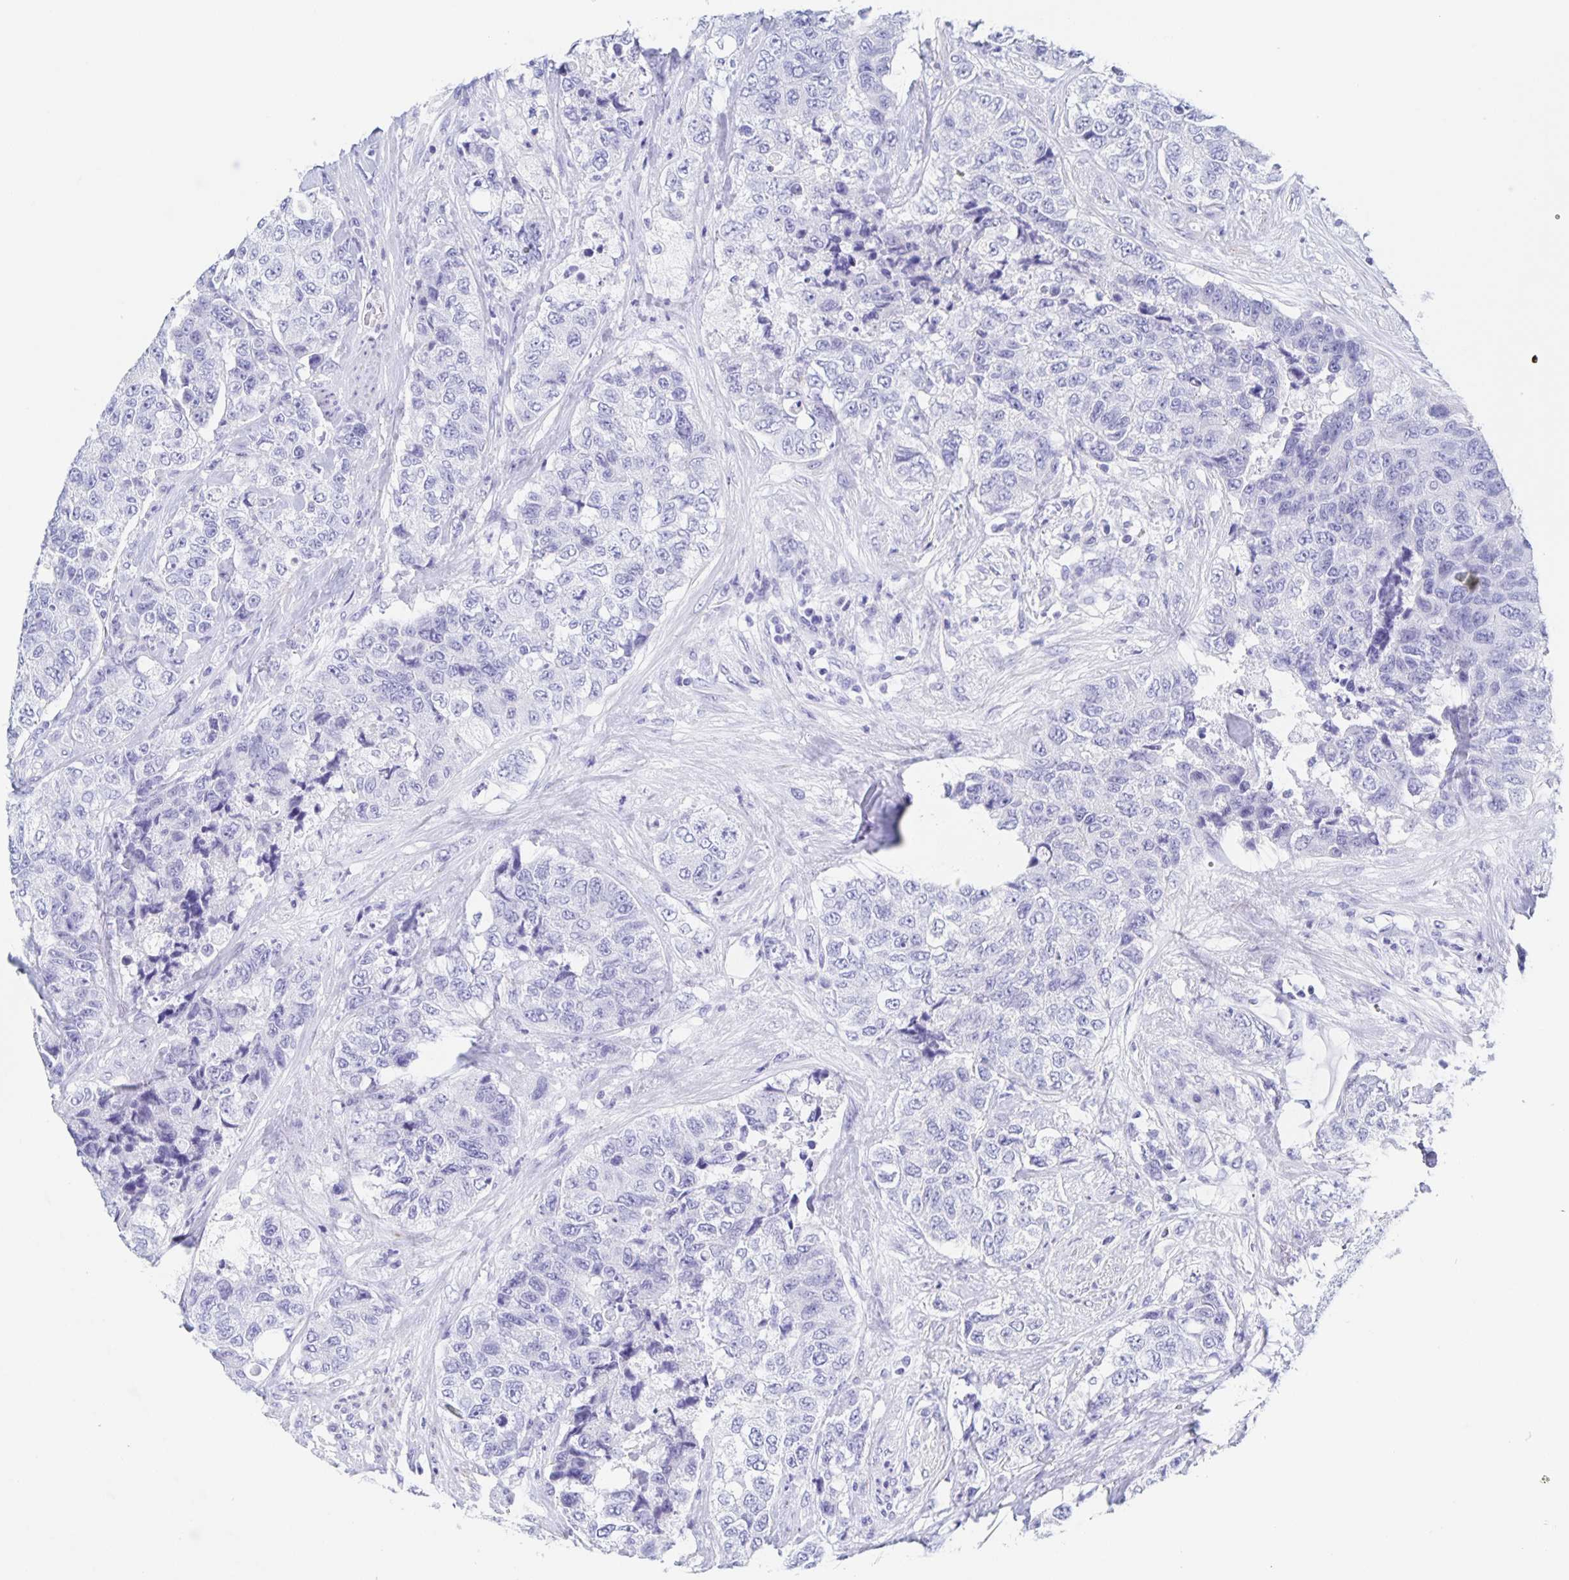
{"staining": {"intensity": "negative", "quantity": "none", "location": "none"}, "tissue": "urothelial cancer", "cell_type": "Tumor cells", "image_type": "cancer", "snomed": [{"axis": "morphology", "description": "Urothelial carcinoma, High grade"}, {"axis": "topography", "description": "Urinary bladder"}], "caption": "High power microscopy micrograph of an IHC photomicrograph of high-grade urothelial carcinoma, revealing no significant staining in tumor cells. Brightfield microscopy of immunohistochemistry stained with DAB (brown) and hematoxylin (blue), captured at high magnification.", "gene": "DMBT1", "patient": {"sex": "female", "age": 78}}